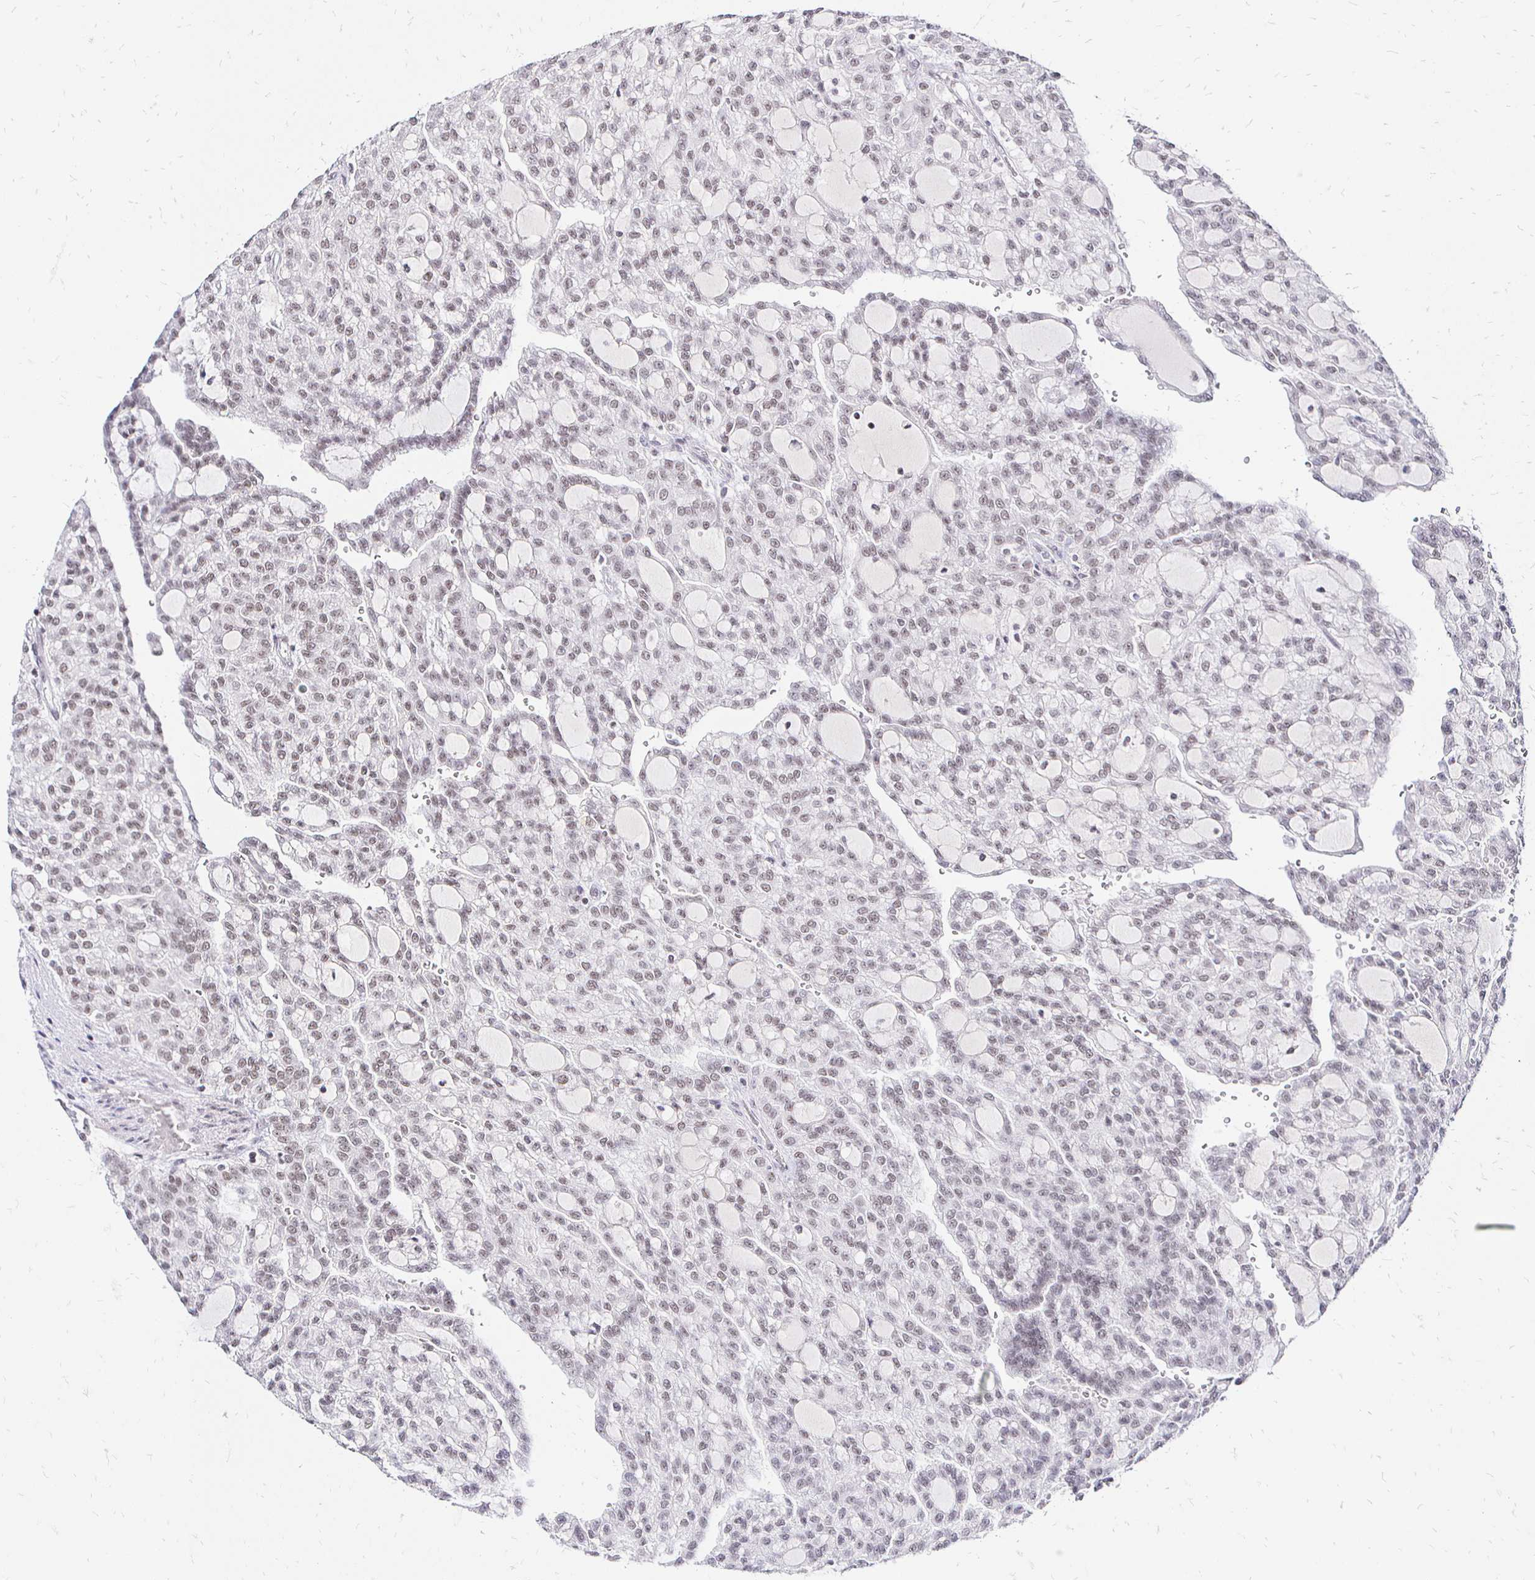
{"staining": {"intensity": "moderate", "quantity": "25%-75%", "location": "nuclear"}, "tissue": "renal cancer", "cell_type": "Tumor cells", "image_type": "cancer", "snomed": [{"axis": "morphology", "description": "Adenocarcinoma, NOS"}, {"axis": "topography", "description": "Kidney"}], "caption": "High-power microscopy captured an IHC micrograph of adenocarcinoma (renal), revealing moderate nuclear expression in about 25%-75% of tumor cells.", "gene": "SIN3A", "patient": {"sex": "male", "age": 63}}